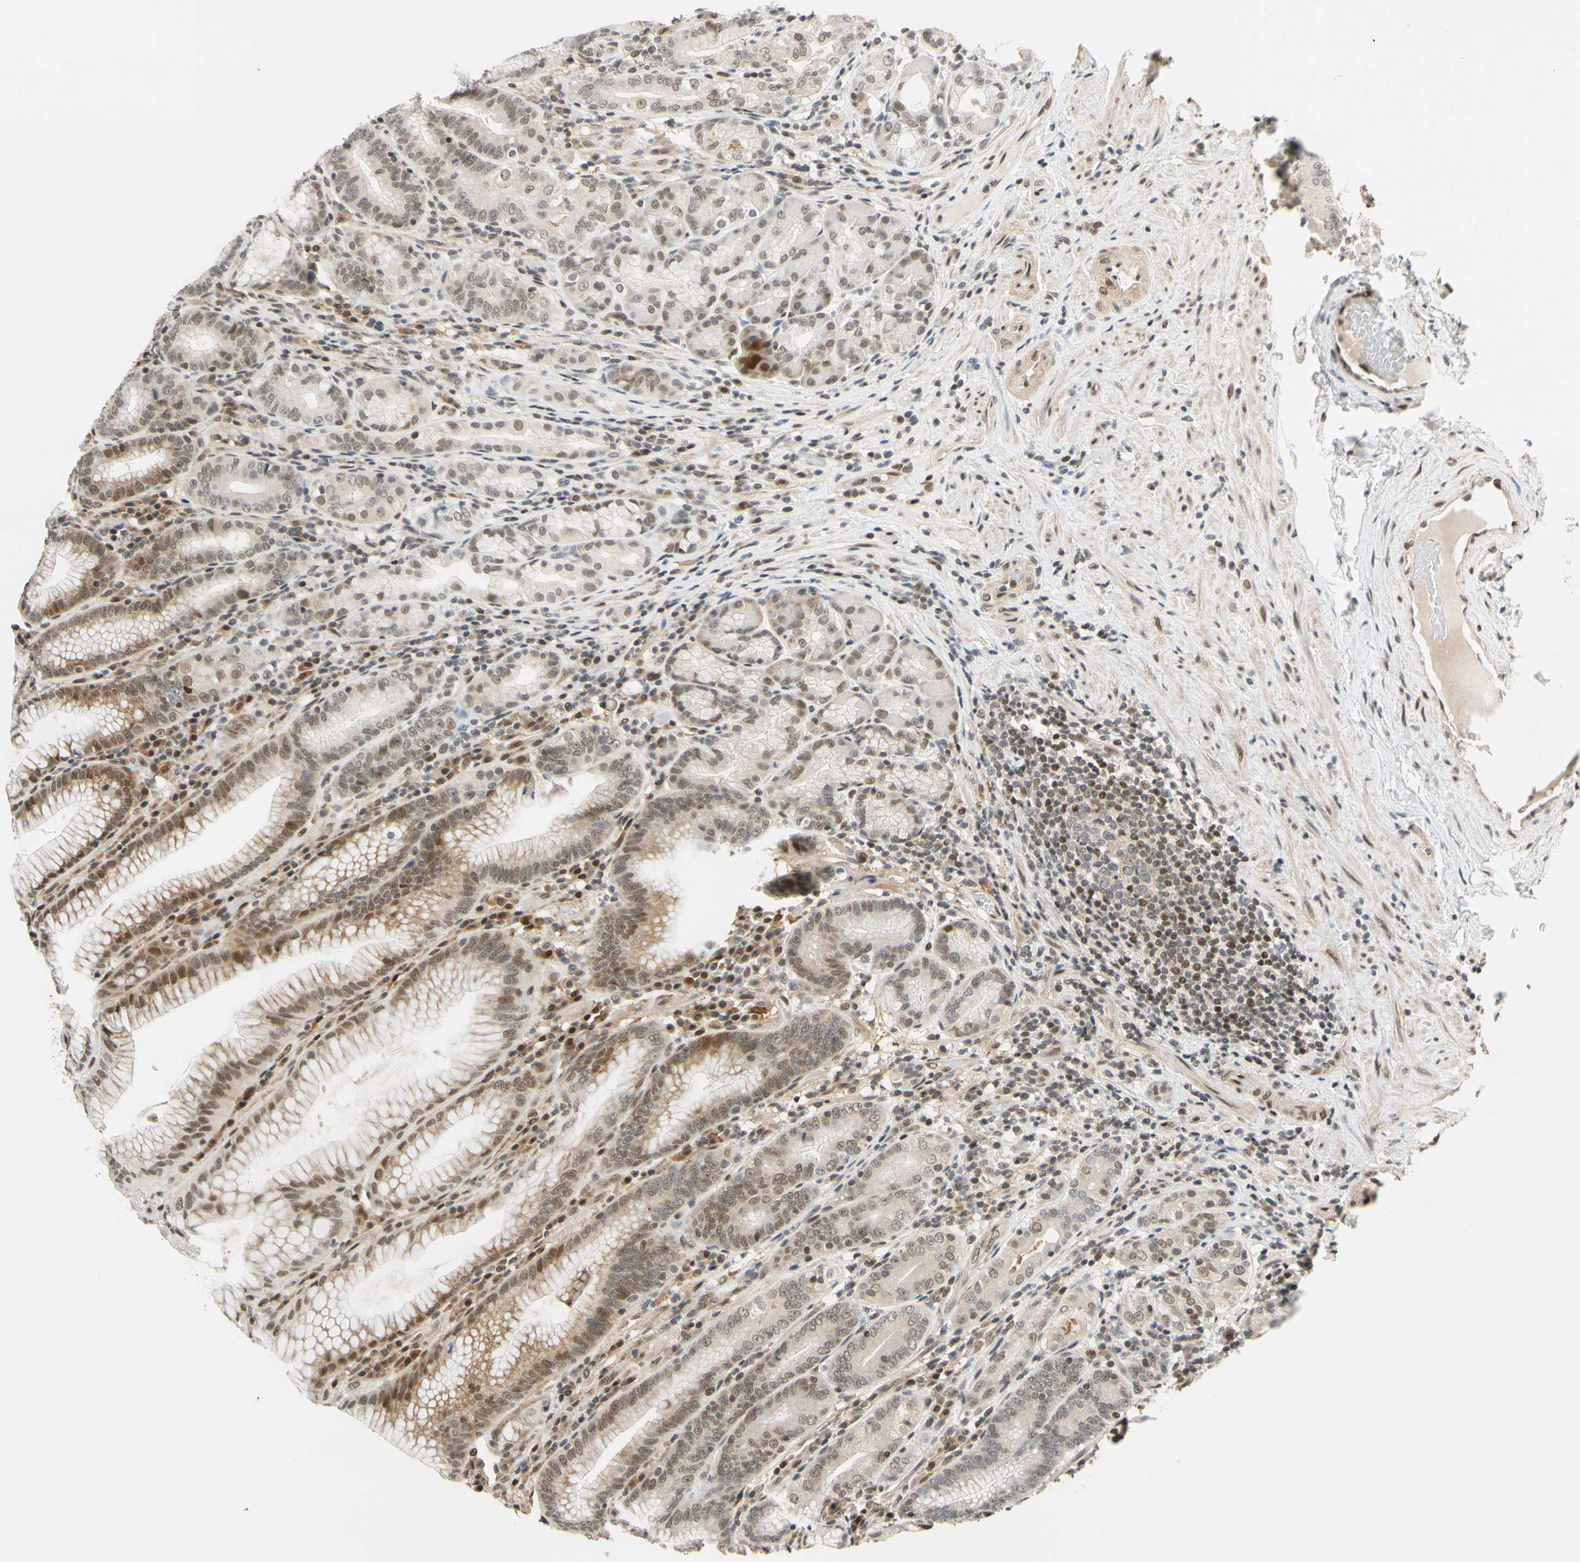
{"staining": {"intensity": "moderate", "quantity": "25%-75%", "location": "cytoplasmic/membranous,nuclear"}, "tissue": "stomach", "cell_type": "Glandular cells", "image_type": "normal", "snomed": [{"axis": "morphology", "description": "Normal tissue, NOS"}, {"axis": "topography", "description": "Stomach, lower"}], "caption": "Unremarkable stomach shows moderate cytoplasmic/membranous,nuclear expression in about 25%-75% of glandular cells (brown staining indicates protein expression, while blue staining denotes nuclei)..", "gene": "TAF4", "patient": {"sex": "female", "age": 76}}